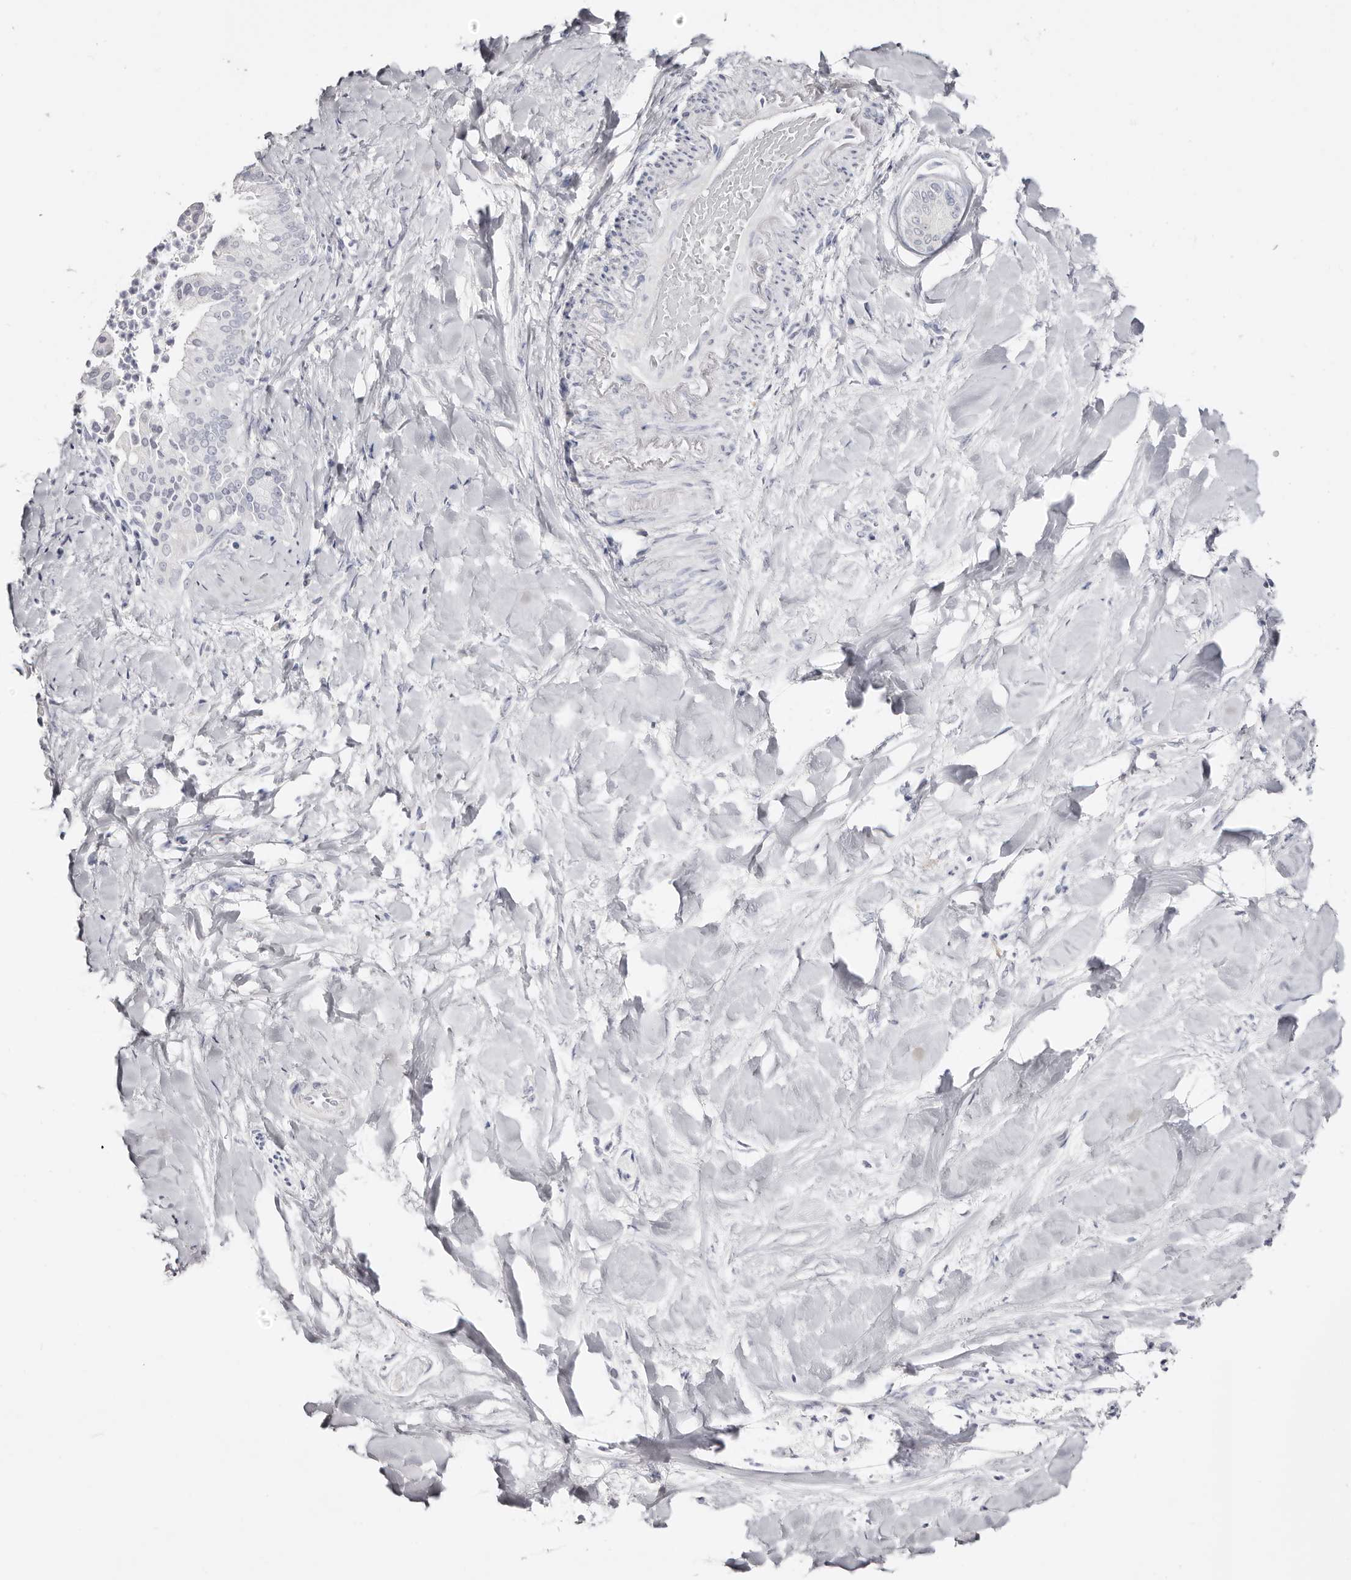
{"staining": {"intensity": "negative", "quantity": "none", "location": "none"}, "tissue": "liver cancer", "cell_type": "Tumor cells", "image_type": "cancer", "snomed": [{"axis": "morphology", "description": "Cholangiocarcinoma"}, {"axis": "topography", "description": "Liver"}], "caption": "Immunohistochemical staining of liver cancer (cholangiocarcinoma) exhibits no significant expression in tumor cells.", "gene": "AKNAD1", "patient": {"sex": "female", "age": 54}}